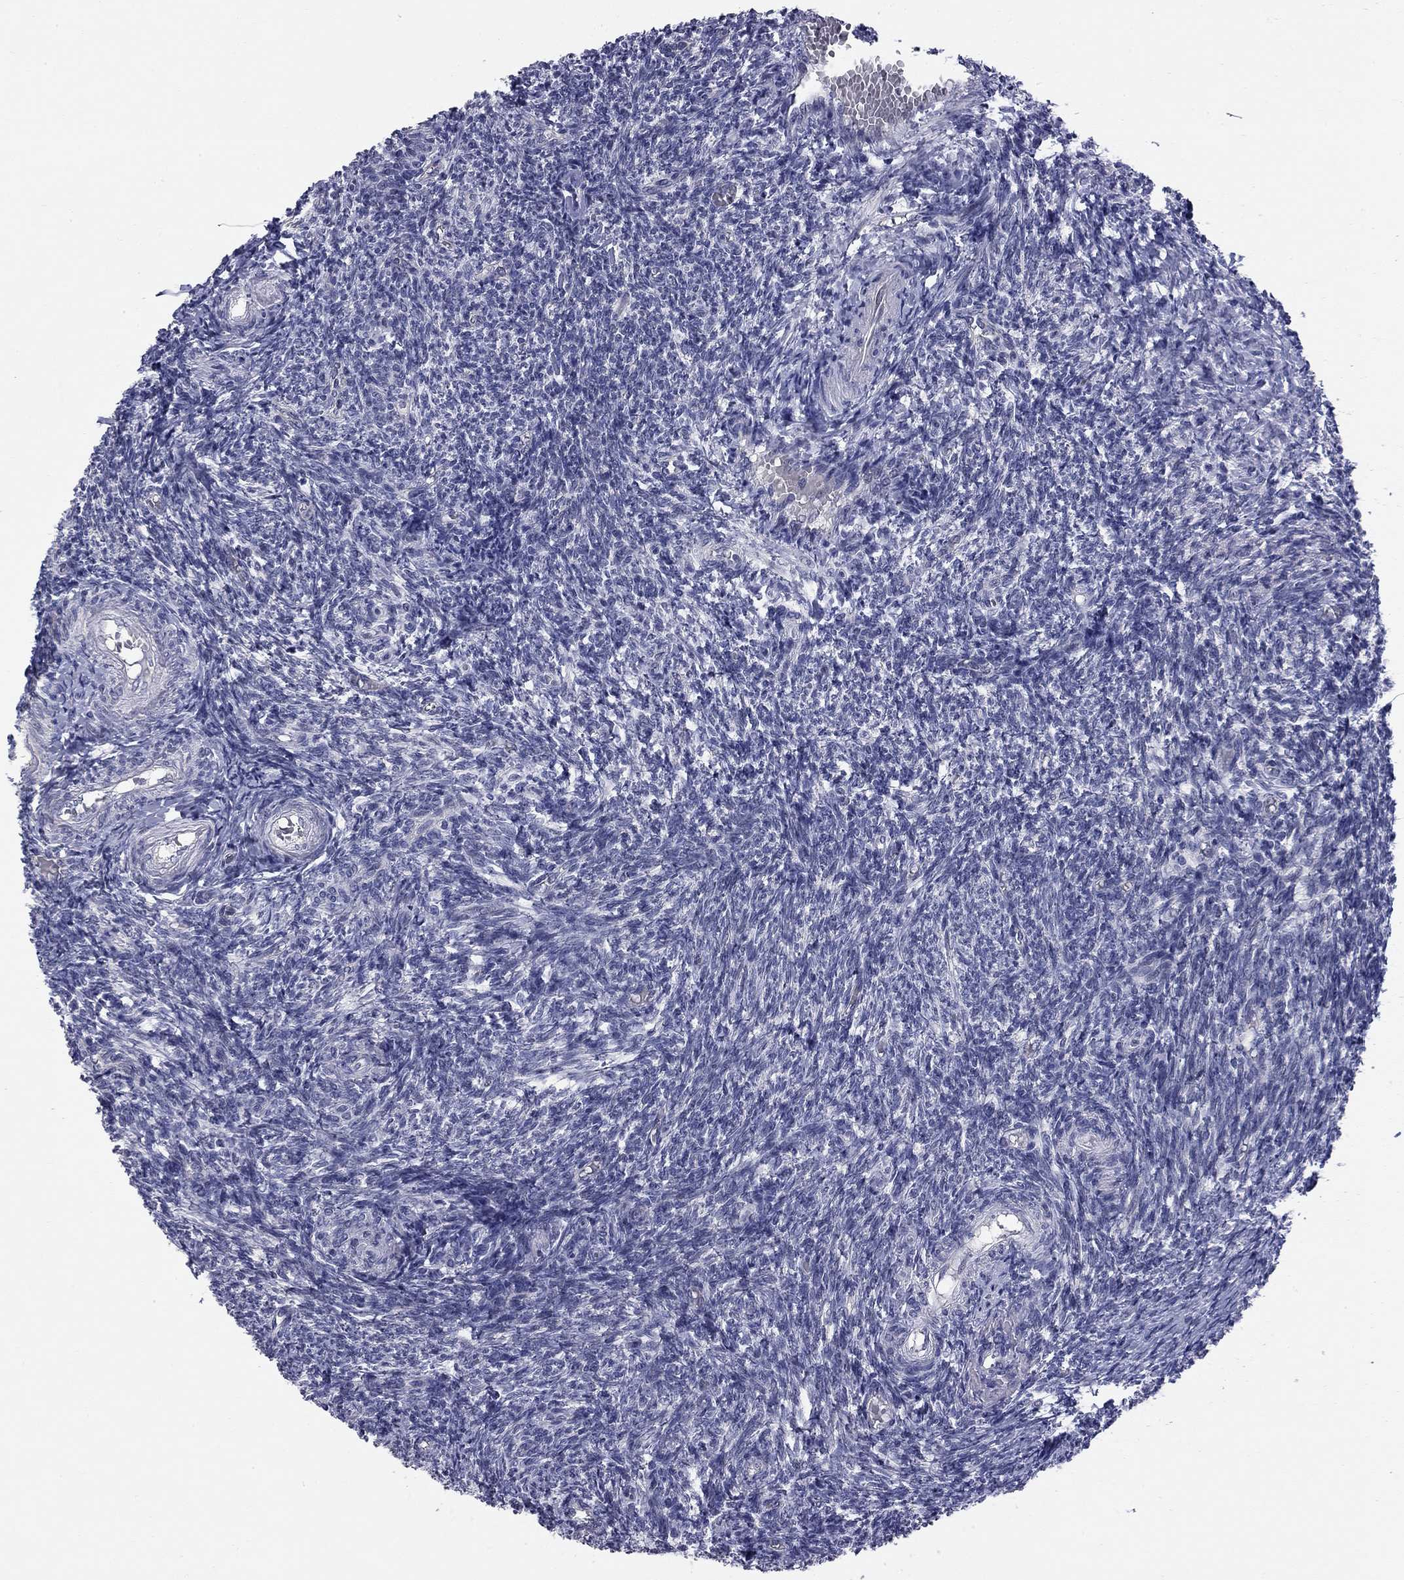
{"staining": {"intensity": "negative", "quantity": "none", "location": "none"}, "tissue": "ovary", "cell_type": "Ovarian stroma cells", "image_type": "normal", "snomed": [{"axis": "morphology", "description": "Normal tissue, NOS"}, {"axis": "topography", "description": "Ovary"}], "caption": "DAB (3,3'-diaminobenzidine) immunohistochemical staining of normal human ovary demonstrates no significant staining in ovarian stroma cells.", "gene": "HTR4", "patient": {"sex": "female", "age": 39}}